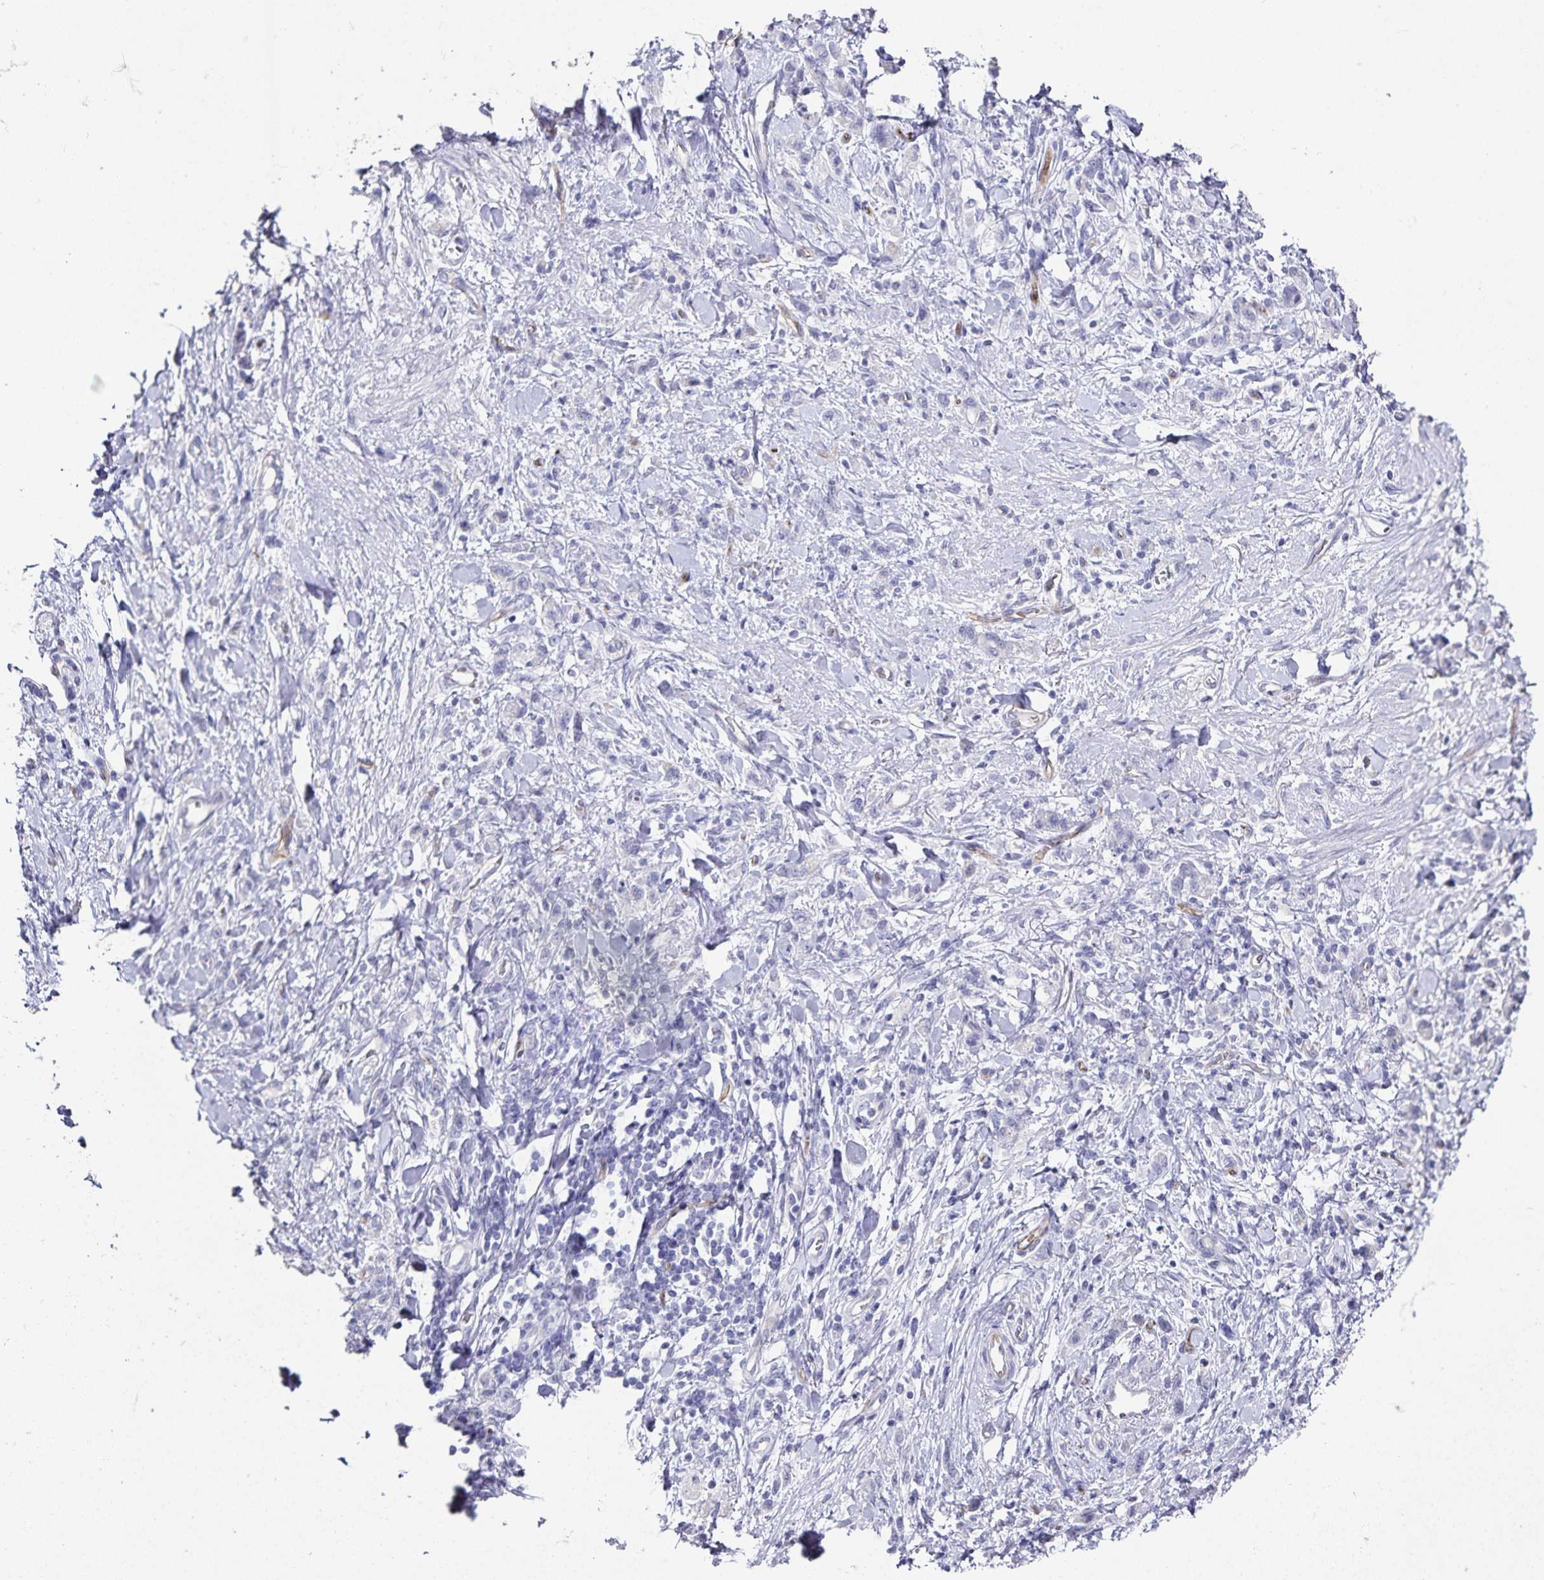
{"staining": {"intensity": "negative", "quantity": "none", "location": "none"}, "tissue": "stomach cancer", "cell_type": "Tumor cells", "image_type": "cancer", "snomed": [{"axis": "morphology", "description": "Adenocarcinoma, NOS"}, {"axis": "topography", "description": "Stomach"}], "caption": "Immunohistochemistry (IHC) of human adenocarcinoma (stomach) reveals no expression in tumor cells.", "gene": "PODXL", "patient": {"sex": "male", "age": 77}}